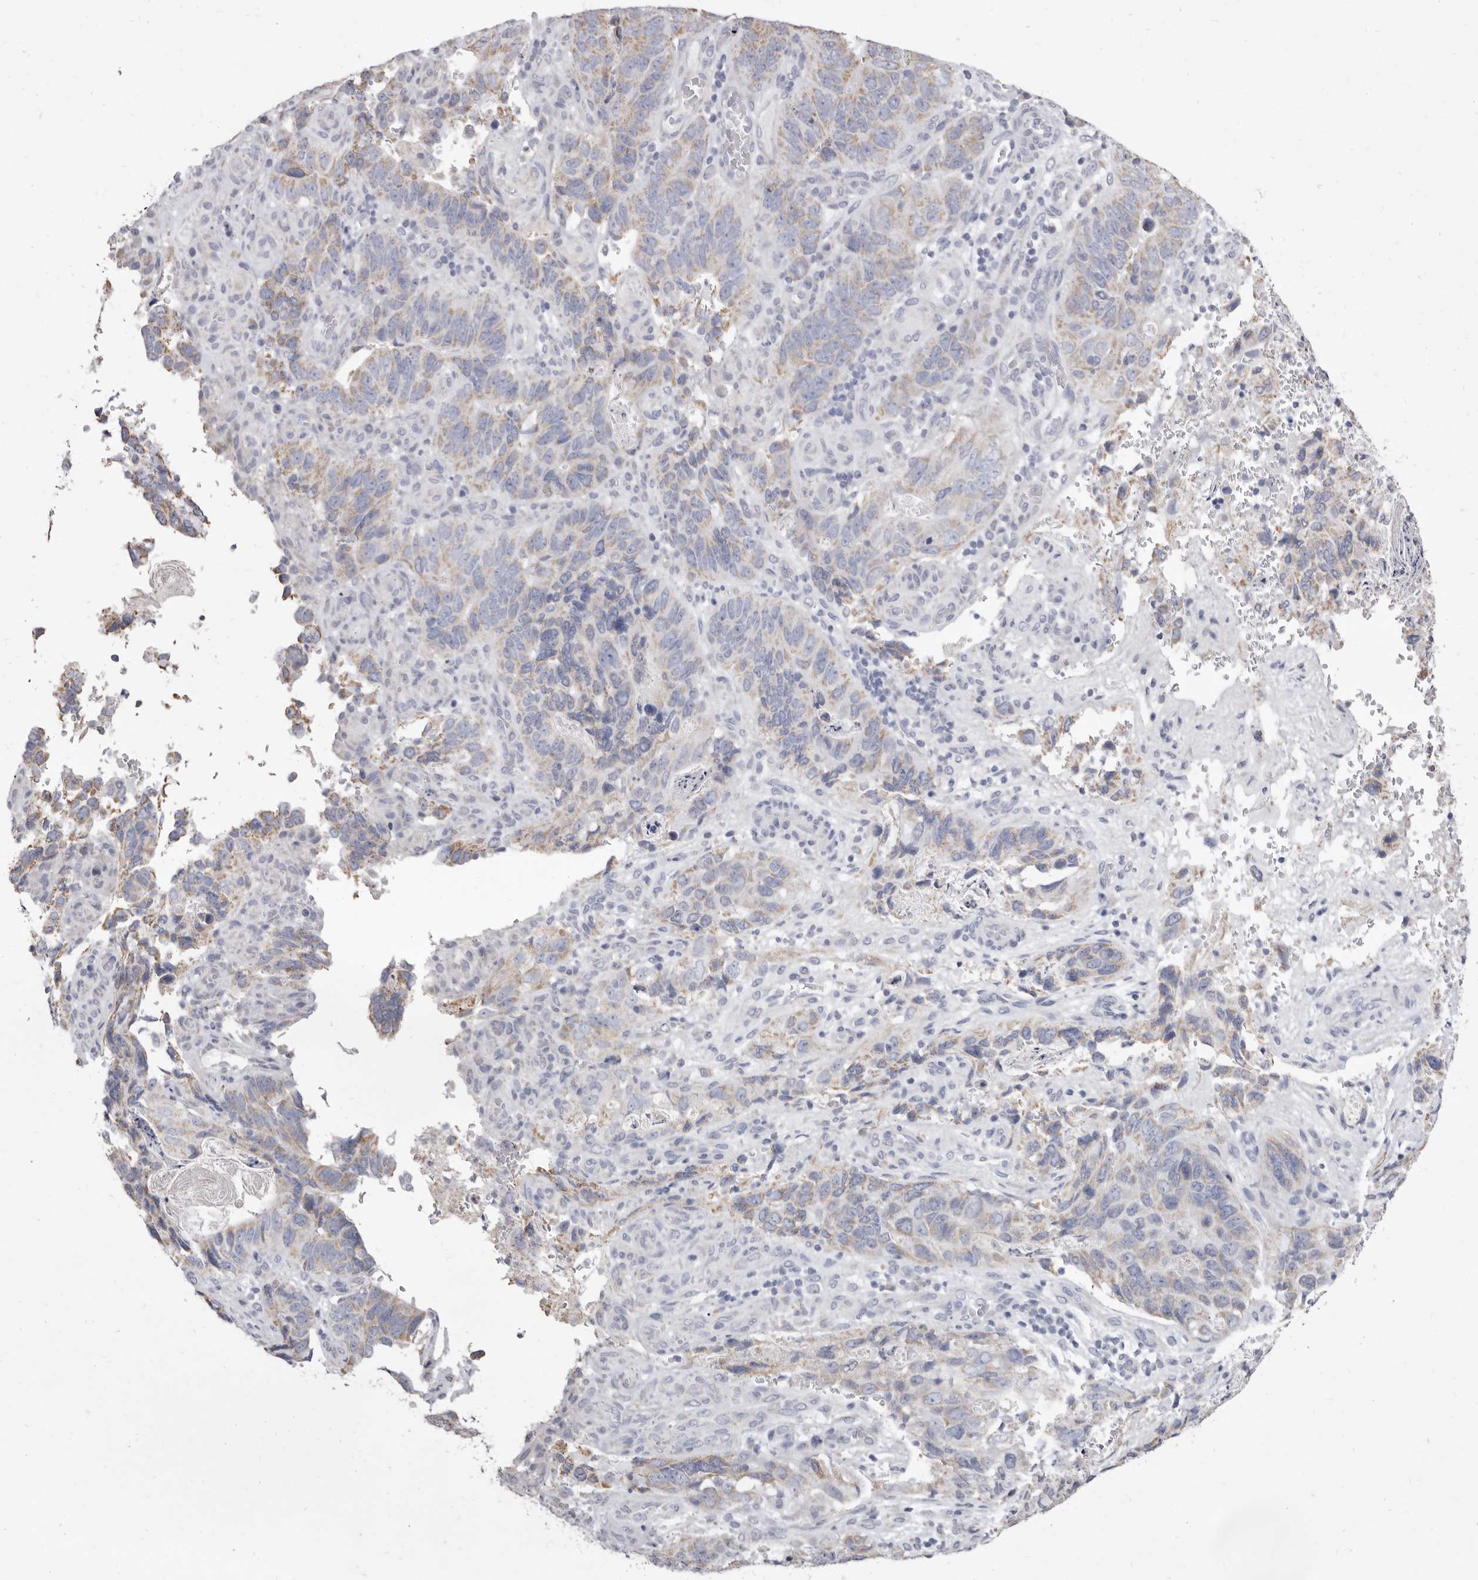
{"staining": {"intensity": "weak", "quantity": "25%-75%", "location": "cytoplasmic/membranous"}, "tissue": "stomach cancer", "cell_type": "Tumor cells", "image_type": "cancer", "snomed": [{"axis": "morphology", "description": "Normal tissue, NOS"}, {"axis": "morphology", "description": "Adenocarcinoma, NOS"}, {"axis": "topography", "description": "Stomach"}], "caption": "About 25%-75% of tumor cells in stomach cancer reveal weak cytoplasmic/membranous protein expression as visualized by brown immunohistochemical staining.", "gene": "CYP2E1", "patient": {"sex": "female", "age": 89}}